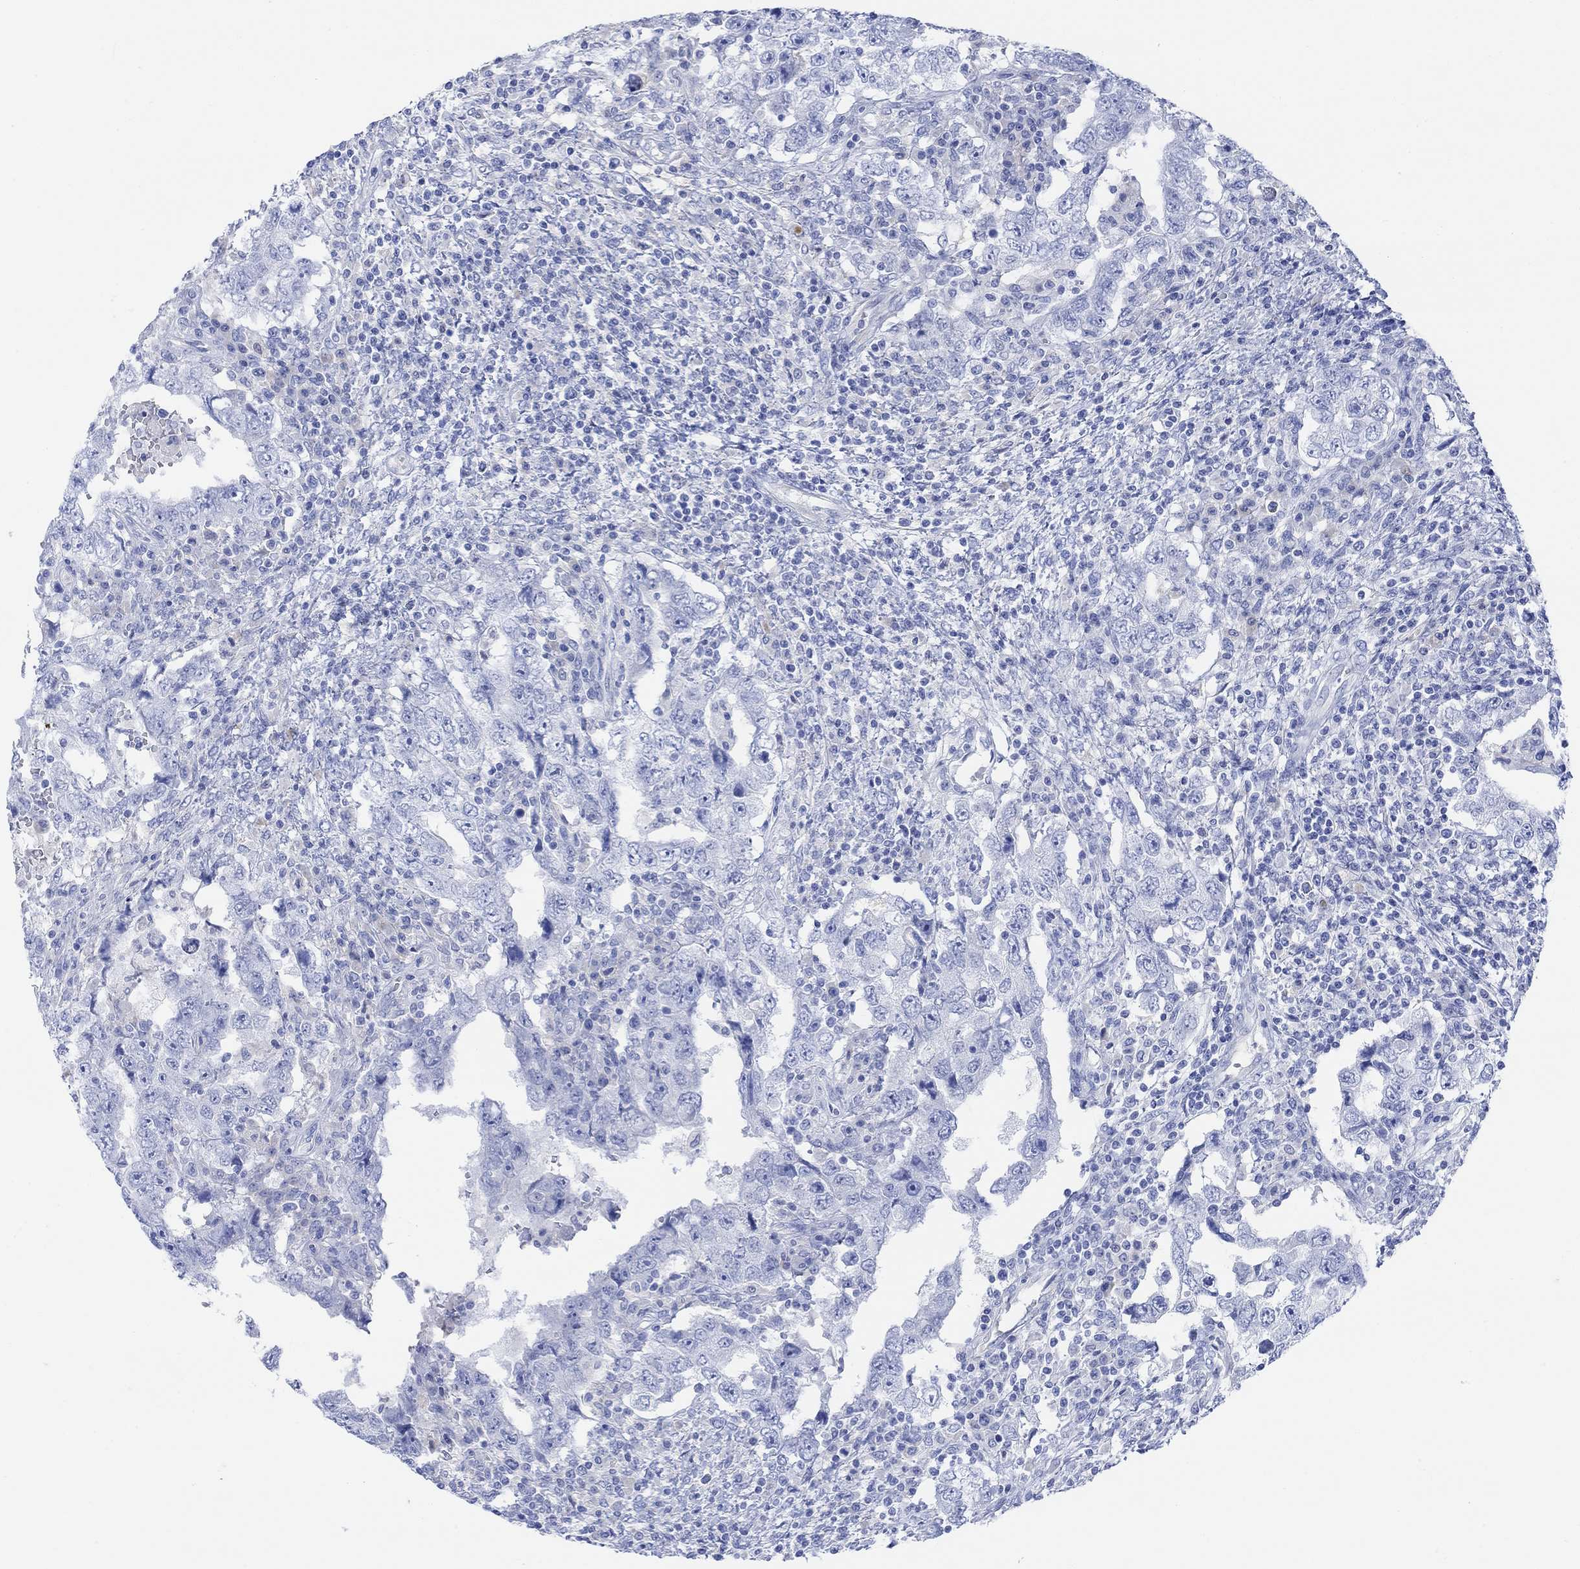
{"staining": {"intensity": "negative", "quantity": "none", "location": "none"}, "tissue": "testis cancer", "cell_type": "Tumor cells", "image_type": "cancer", "snomed": [{"axis": "morphology", "description": "Carcinoma, Embryonal, NOS"}, {"axis": "topography", "description": "Testis"}], "caption": "The photomicrograph demonstrates no significant positivity in tumor cells of testis cancer (embryonal carcinoma).", "gene": "GNG13", "patient": {"sex": "male", "age": 26}}